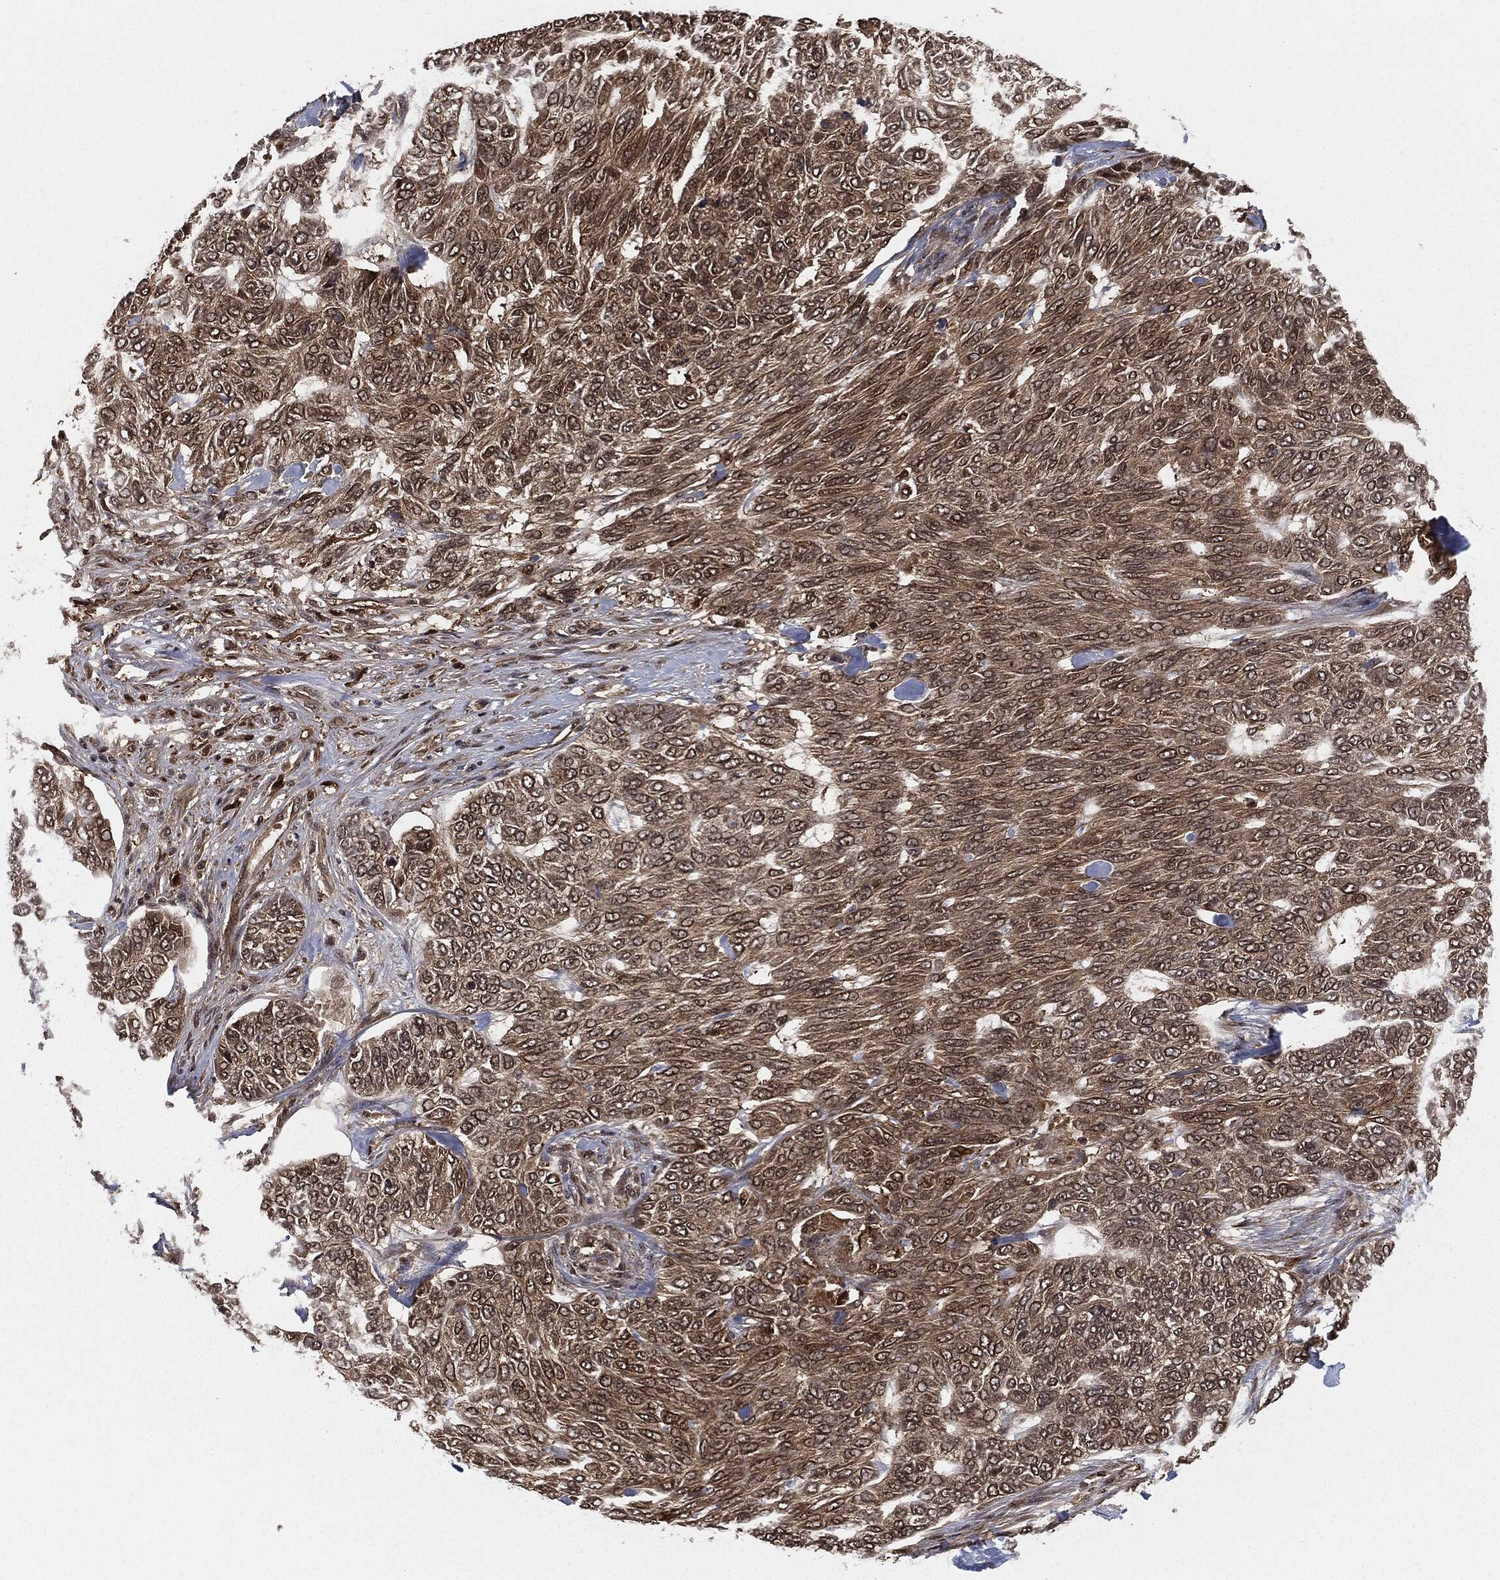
{"staining": {"intensity": "weak", "quantity": "25%-75%", "location": "cytoplasmic/membranous"}, "tissue": "skin cancer", "cell_type": "Tumor cells", "image_type": "cancer", "snomed": [{"axis": "morphology", "description": "Basal cell carcinoma"}, {"axis": "topography", "description": "Skin"}], "caption": "Immunohistochemistry (IHC) of basal cell carcinoma (skin) exhibits low levels of weak cytoplasmic/membranous positivity in approximately 25%-75% of tumor cells.", "gene": "CAPRIN2", "patient": {"sex": "female", "age": 65}}